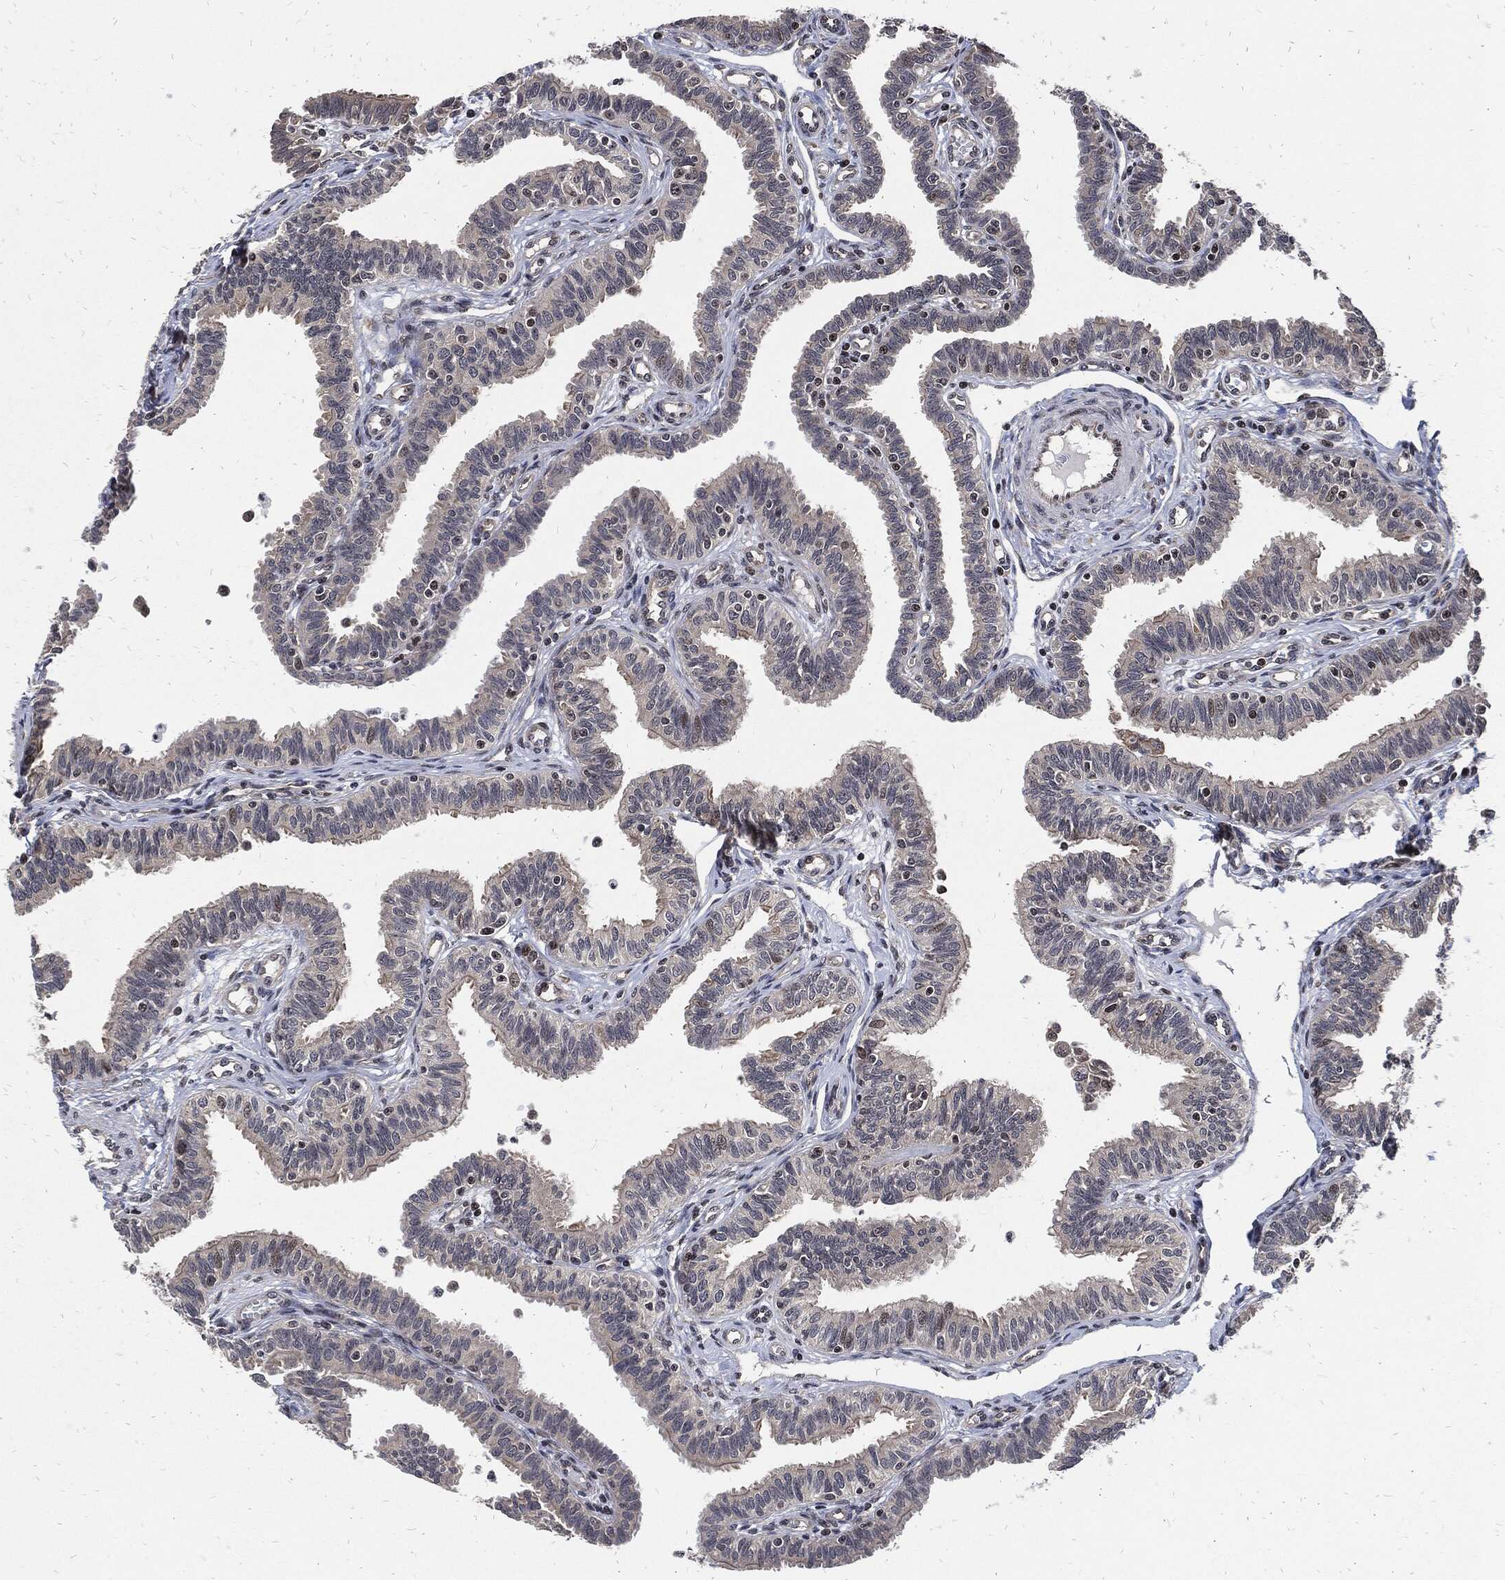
{"staining": {"intensity": "negative", "quantity": "none", "location": "none"}, "tissue": "fallopian tube", "cell_type": "Glandular cells", "image_type": "normal", "snomed": [{"axis": "morphology", "description": "Normal tissue, NOS"}, {"axis": "topography", "description": "Fallopian tube"}], "caption": "High magnification brightfield microscopy of benign fallopian tube stained with DAB (3,3'-diaminobenzidine) (brown) and counterstained with hematoxylin (blue): glandular cells show no significant positivity.", "gene": "ZNF775", "patient": {"sex": "female", "age": 36}}